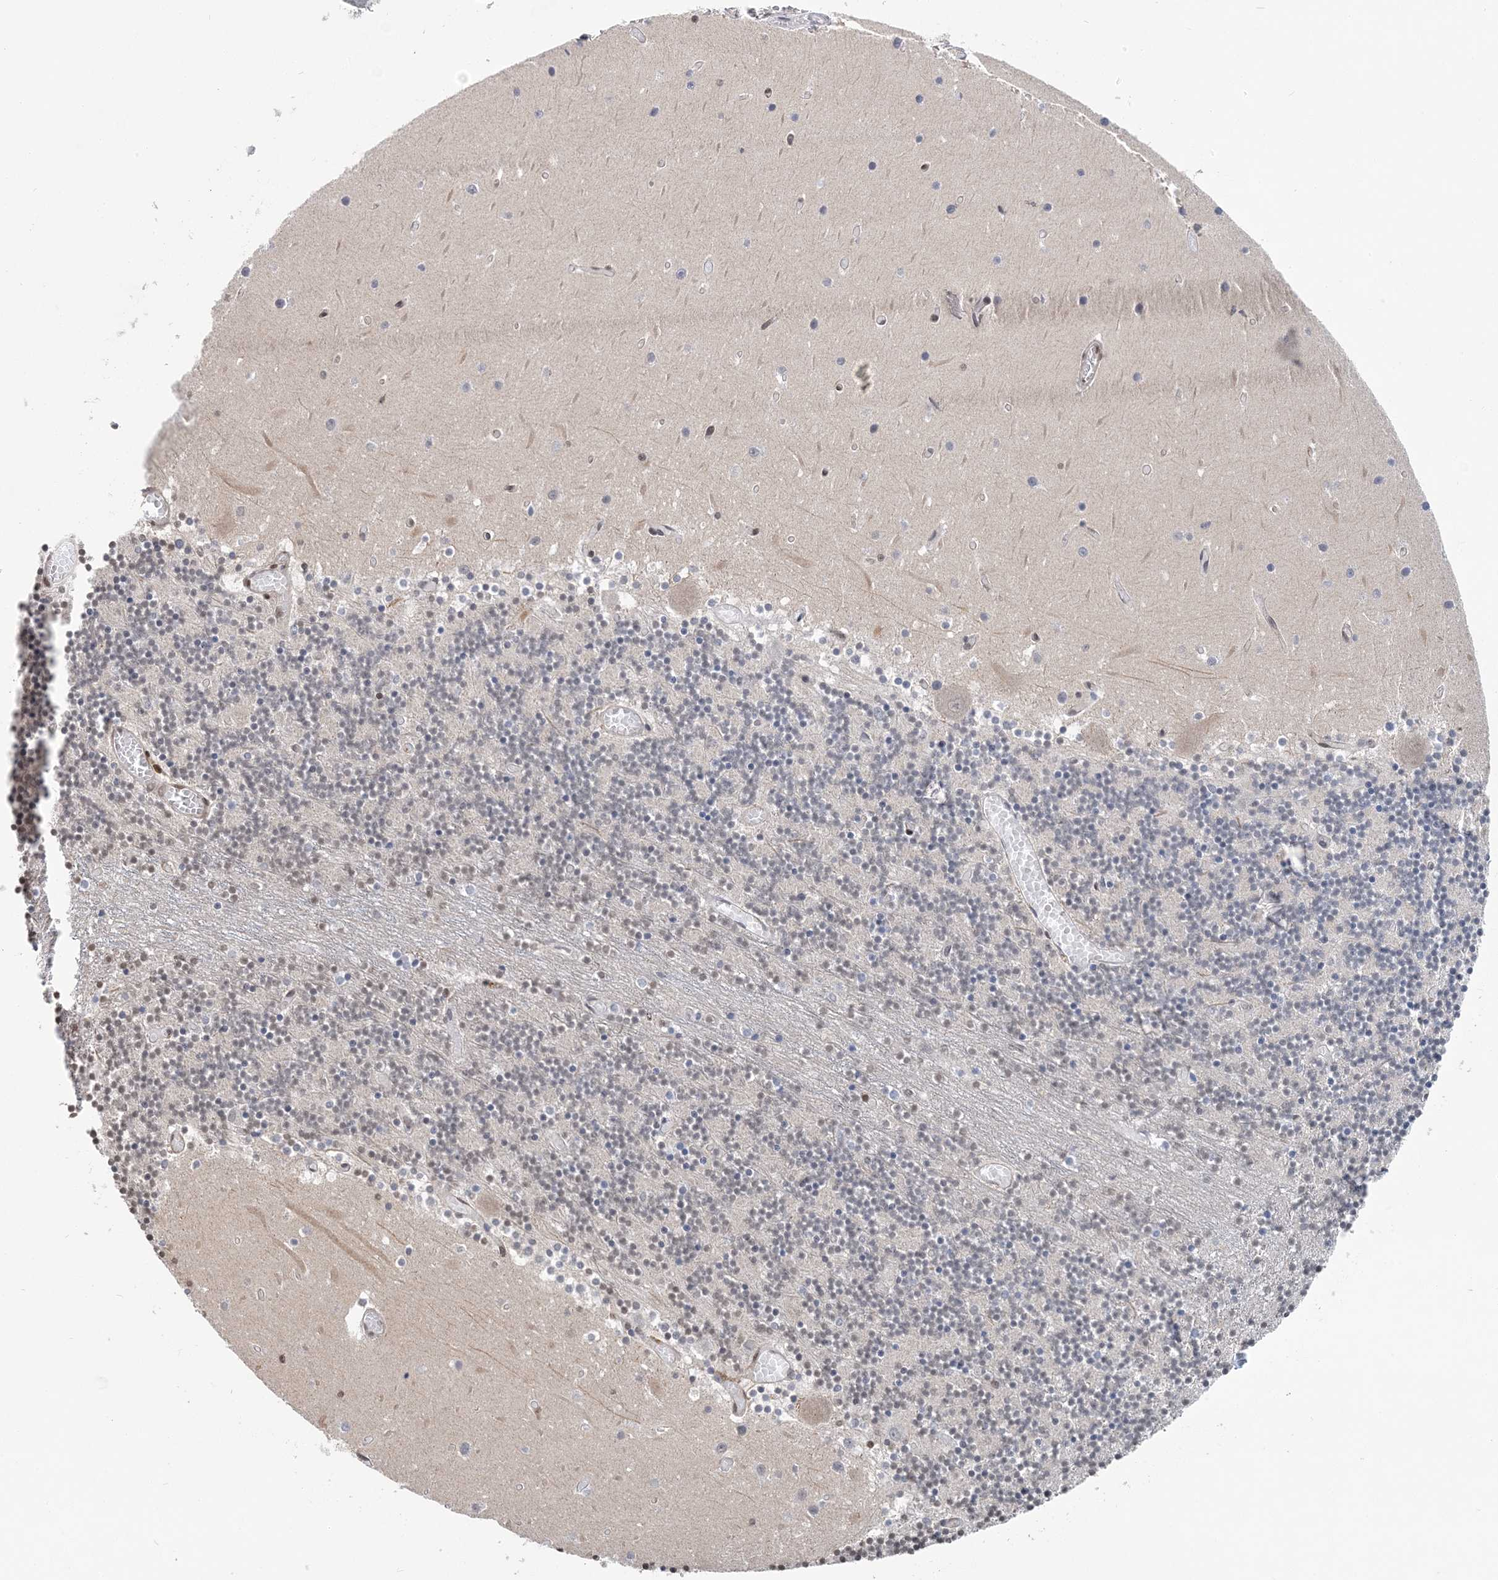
{"staining": {"intensity": "moderate", "quantity": "<25%", "location": "nuclear"}, "tissue": "cerebellum", "cell_type": "Cells in granular layer", "image_type": "normal", "snomed": [{"axis": "morphology", "description": "Normal tissue, NOS"}, {"axis": "topography", "description": "Cerebellum"}], "caption": "DAB (3,3'-diaminobenzidine) immunohistochemical staining of unremarkable cerebellum demonstrates moderate nuclear protein positivity in about <25% of cells in granular layer.", "gene": "CCDC152", "patient": {"sex": "female", "age": 28}}